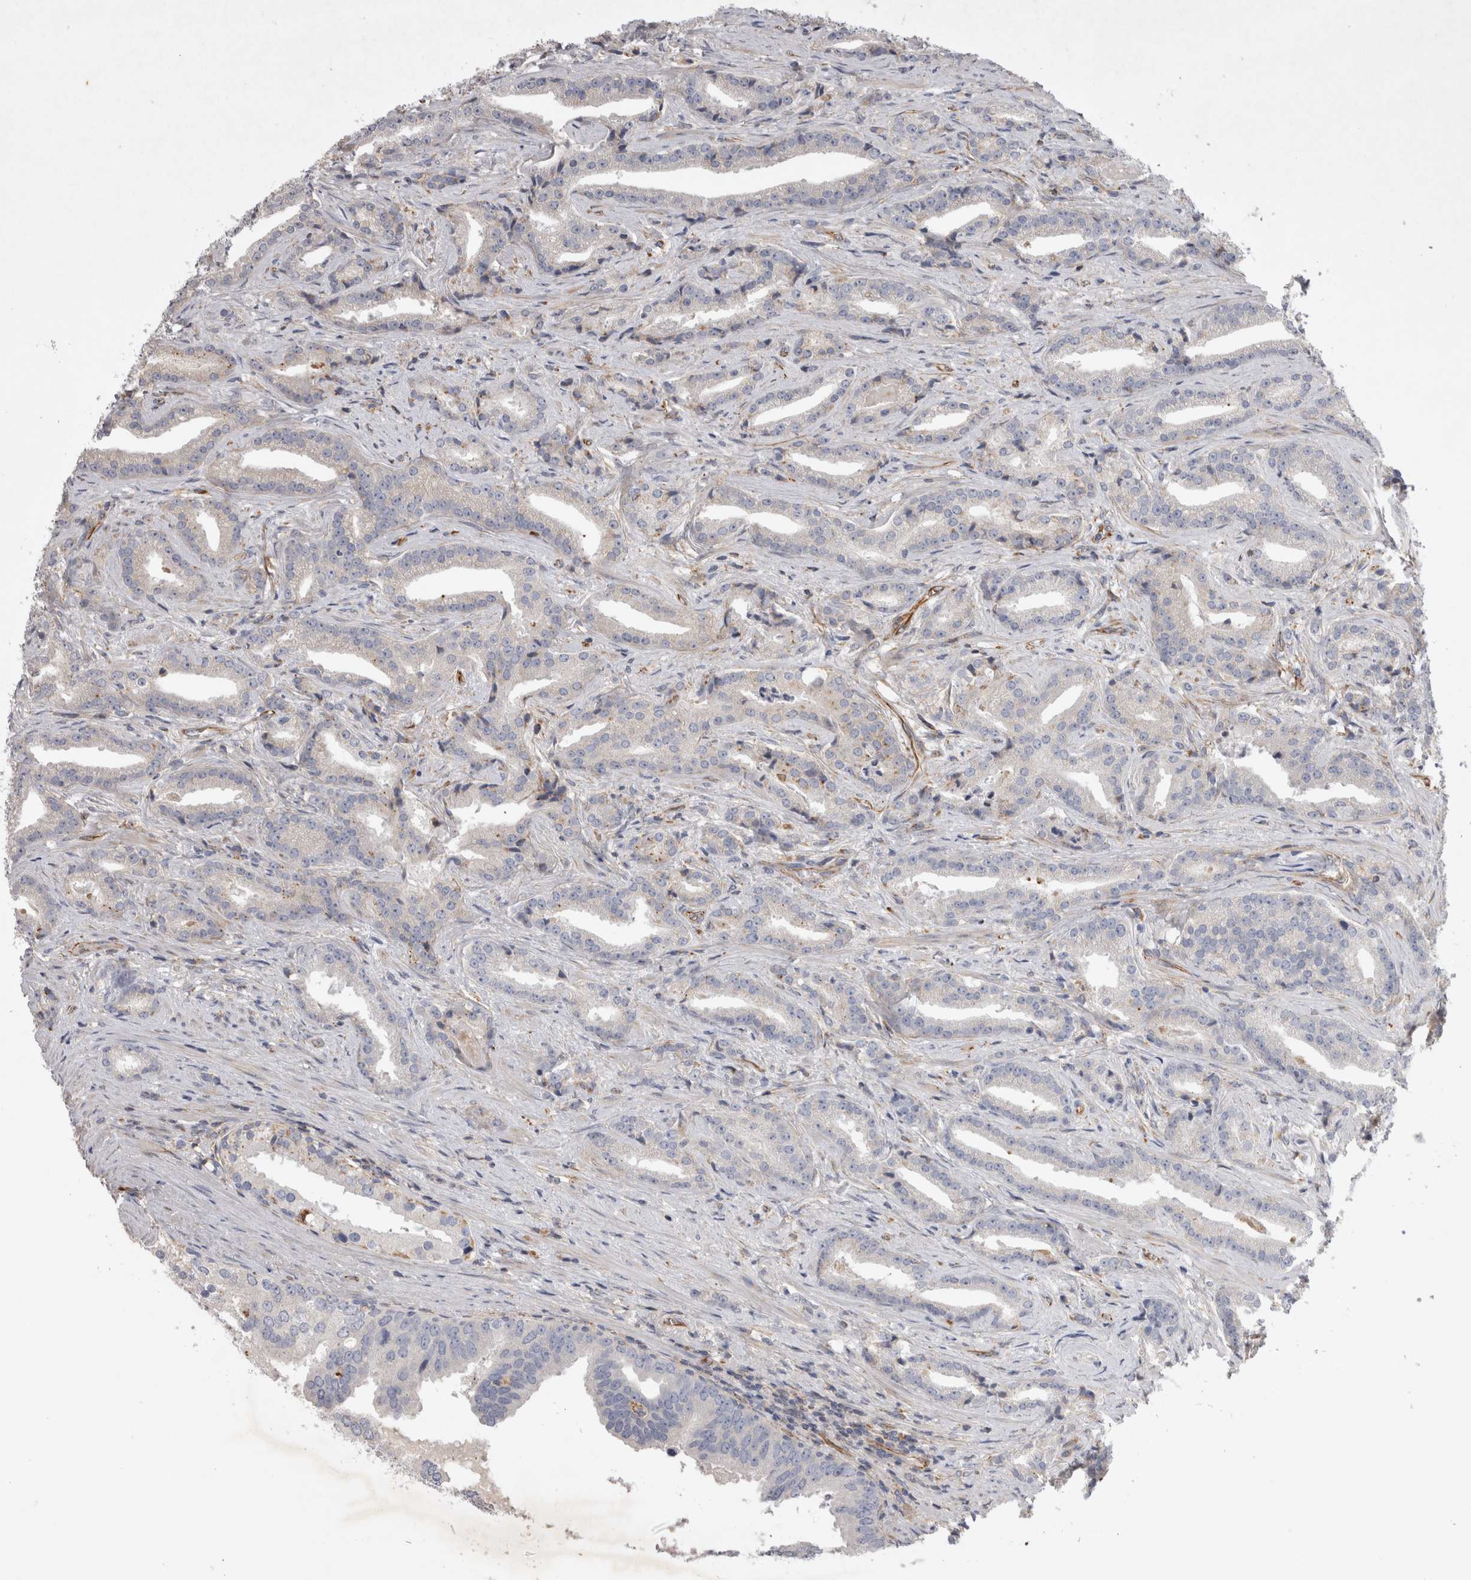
{"staining": {"intensity": "negative", "quantity": "none", "location": "none"}, "tissue": "prostate cancer", "cell_type": "Tumor cells", "image_type": "cancer", "snomed": [{"axis": "morphology", "description": "Adenocarcinoma, Low grade"}, {"axis": "topography", "description": "Prostate"}], "caption": "Immunohistochemistry photomicrograph of human prostate low-grade adenocarcinoma stained for a protein (brown), which exhibits no expression in tumor cells. (DAB (3,3'-diaminobenzidine) immunohistochemistry with hematoxylin counter stain).", "gene": "STRADB", "patient": {"sex": "male", "age": 67}}